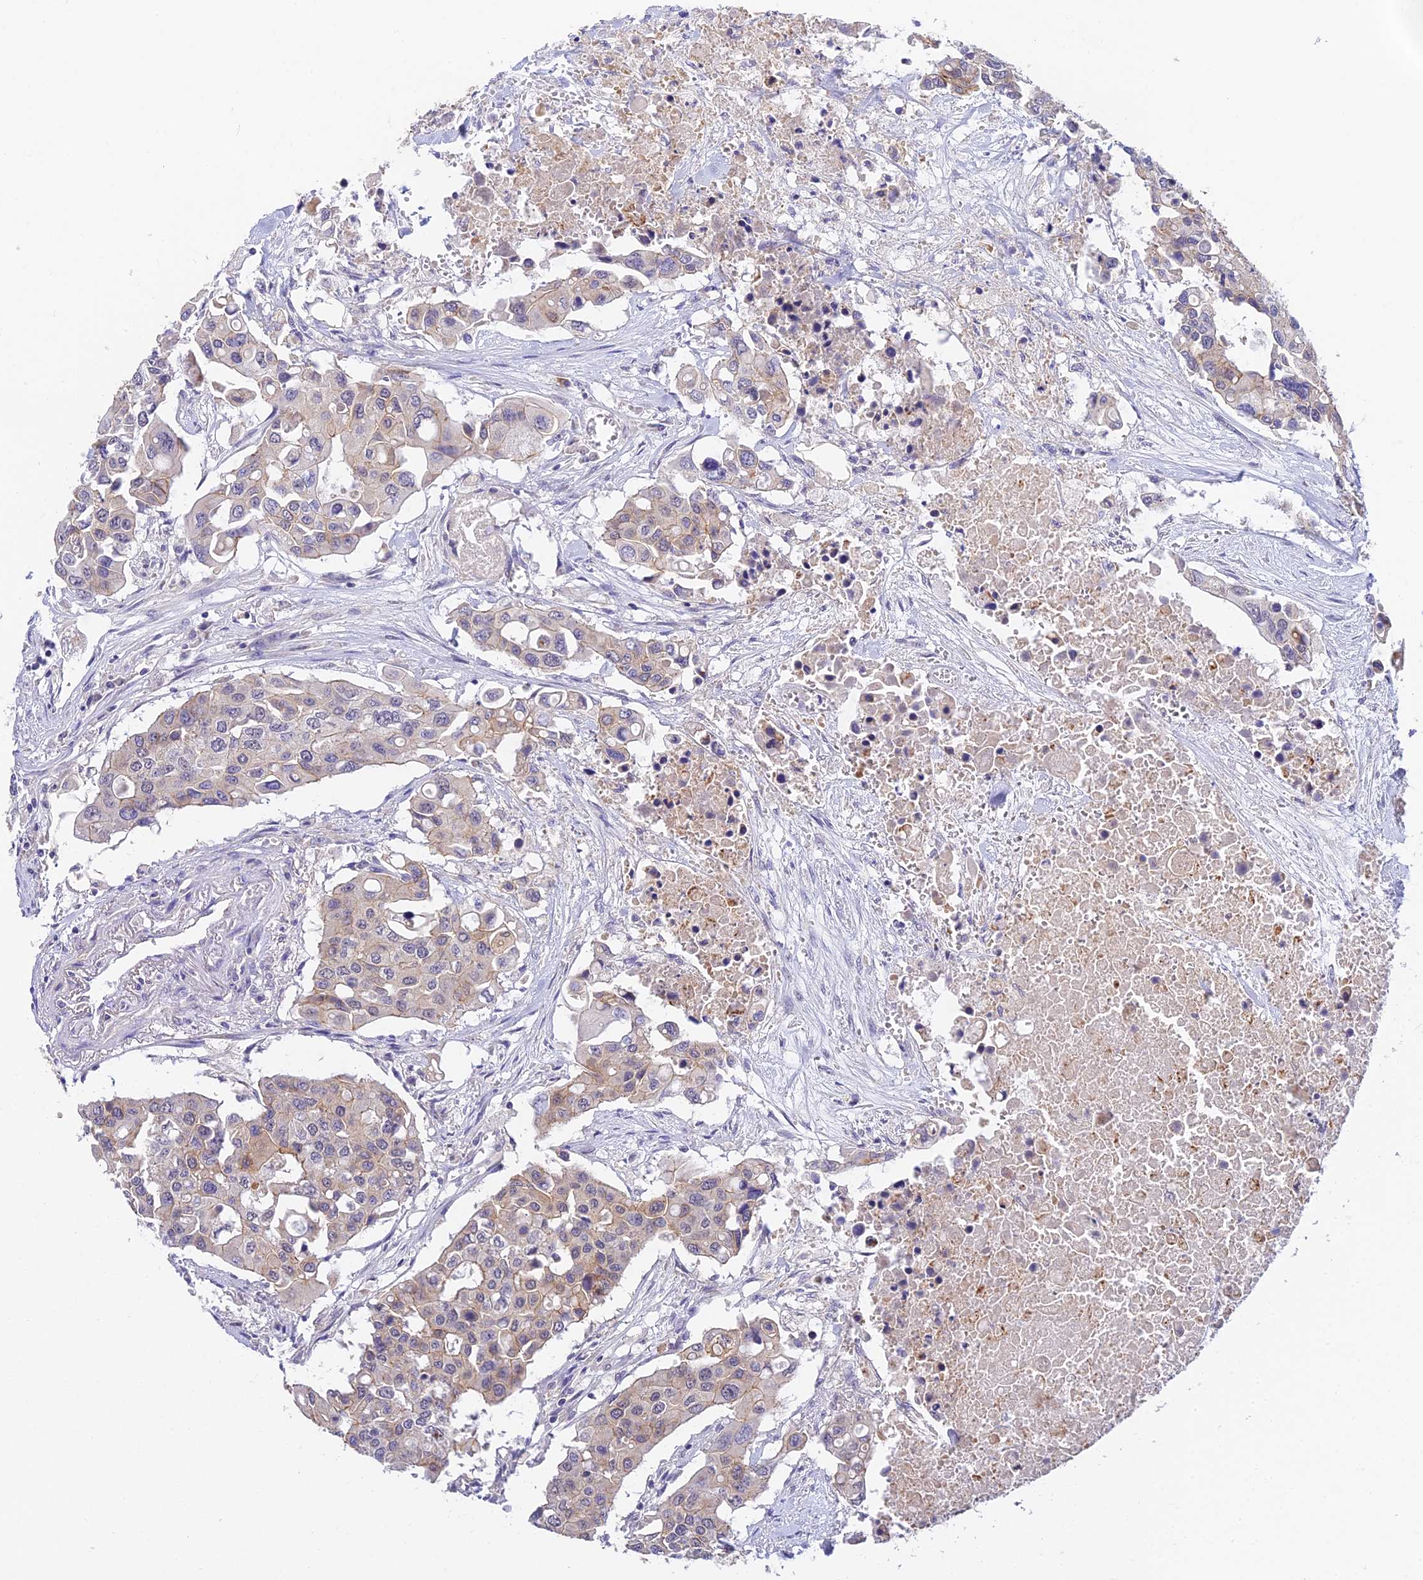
{"staining": {"intensity": "weak", "quantity": "<25%", "location": "cytoplasmic/membranous"}, "tissue": "colorectal cancer", "cell_type": "Tumor cells", "image_type": "cancer", "snomed": [{"axis": "morphology", "description": "Adenocarcinoma, NOS"}, {"axis": "topography", "description": "Colon"}], "caption": "Immunohistochemistry (IHC) photomicrograph of human colorectal adenocarcinoma stained for a protein (brown), which displays no expression in tumor cells.", "gene": "HOXB1", "patient": {"sex": "male", "age": 77}}